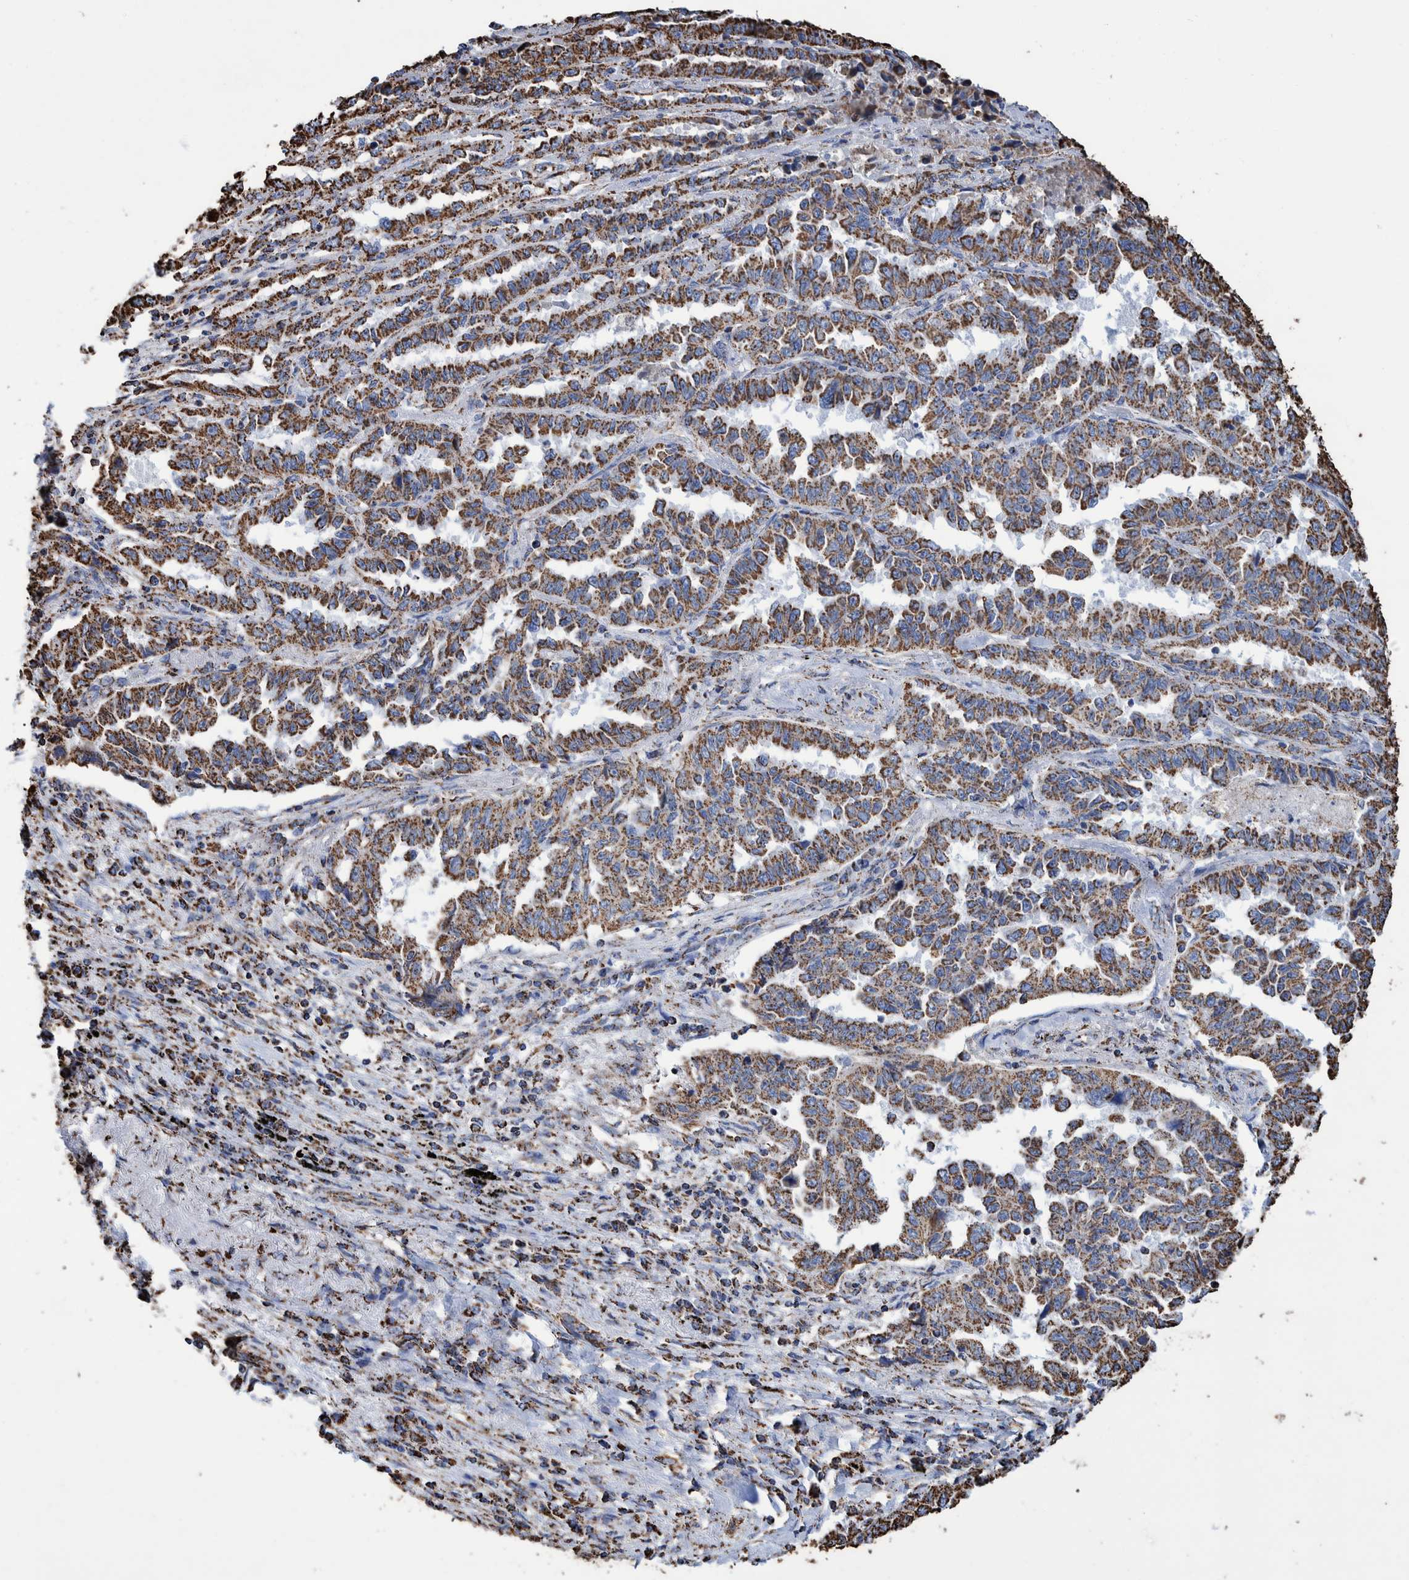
{"staining": {"intensity": "strong", "quantity": ">75%", "location": "cytoplasmic/membranous"}, "tissue": "lung cancer", "cell_type": "Tumor cells", "image_type": "cancer", "snomed": [{"axis": "morphology", "description": "Adenocarcinoma, NOS"}, {"axis": "topography", "description": "Lung"}], "caption": "Lung adenocarcinoma stained for a protein shows strong cytoplasmic/membranous positivity in tumor cells. (DAB = brown stain, brightfield microscopy at high magnification).", "gene": "VPS26C", "patient": {"sex": "female", "age": 51}}